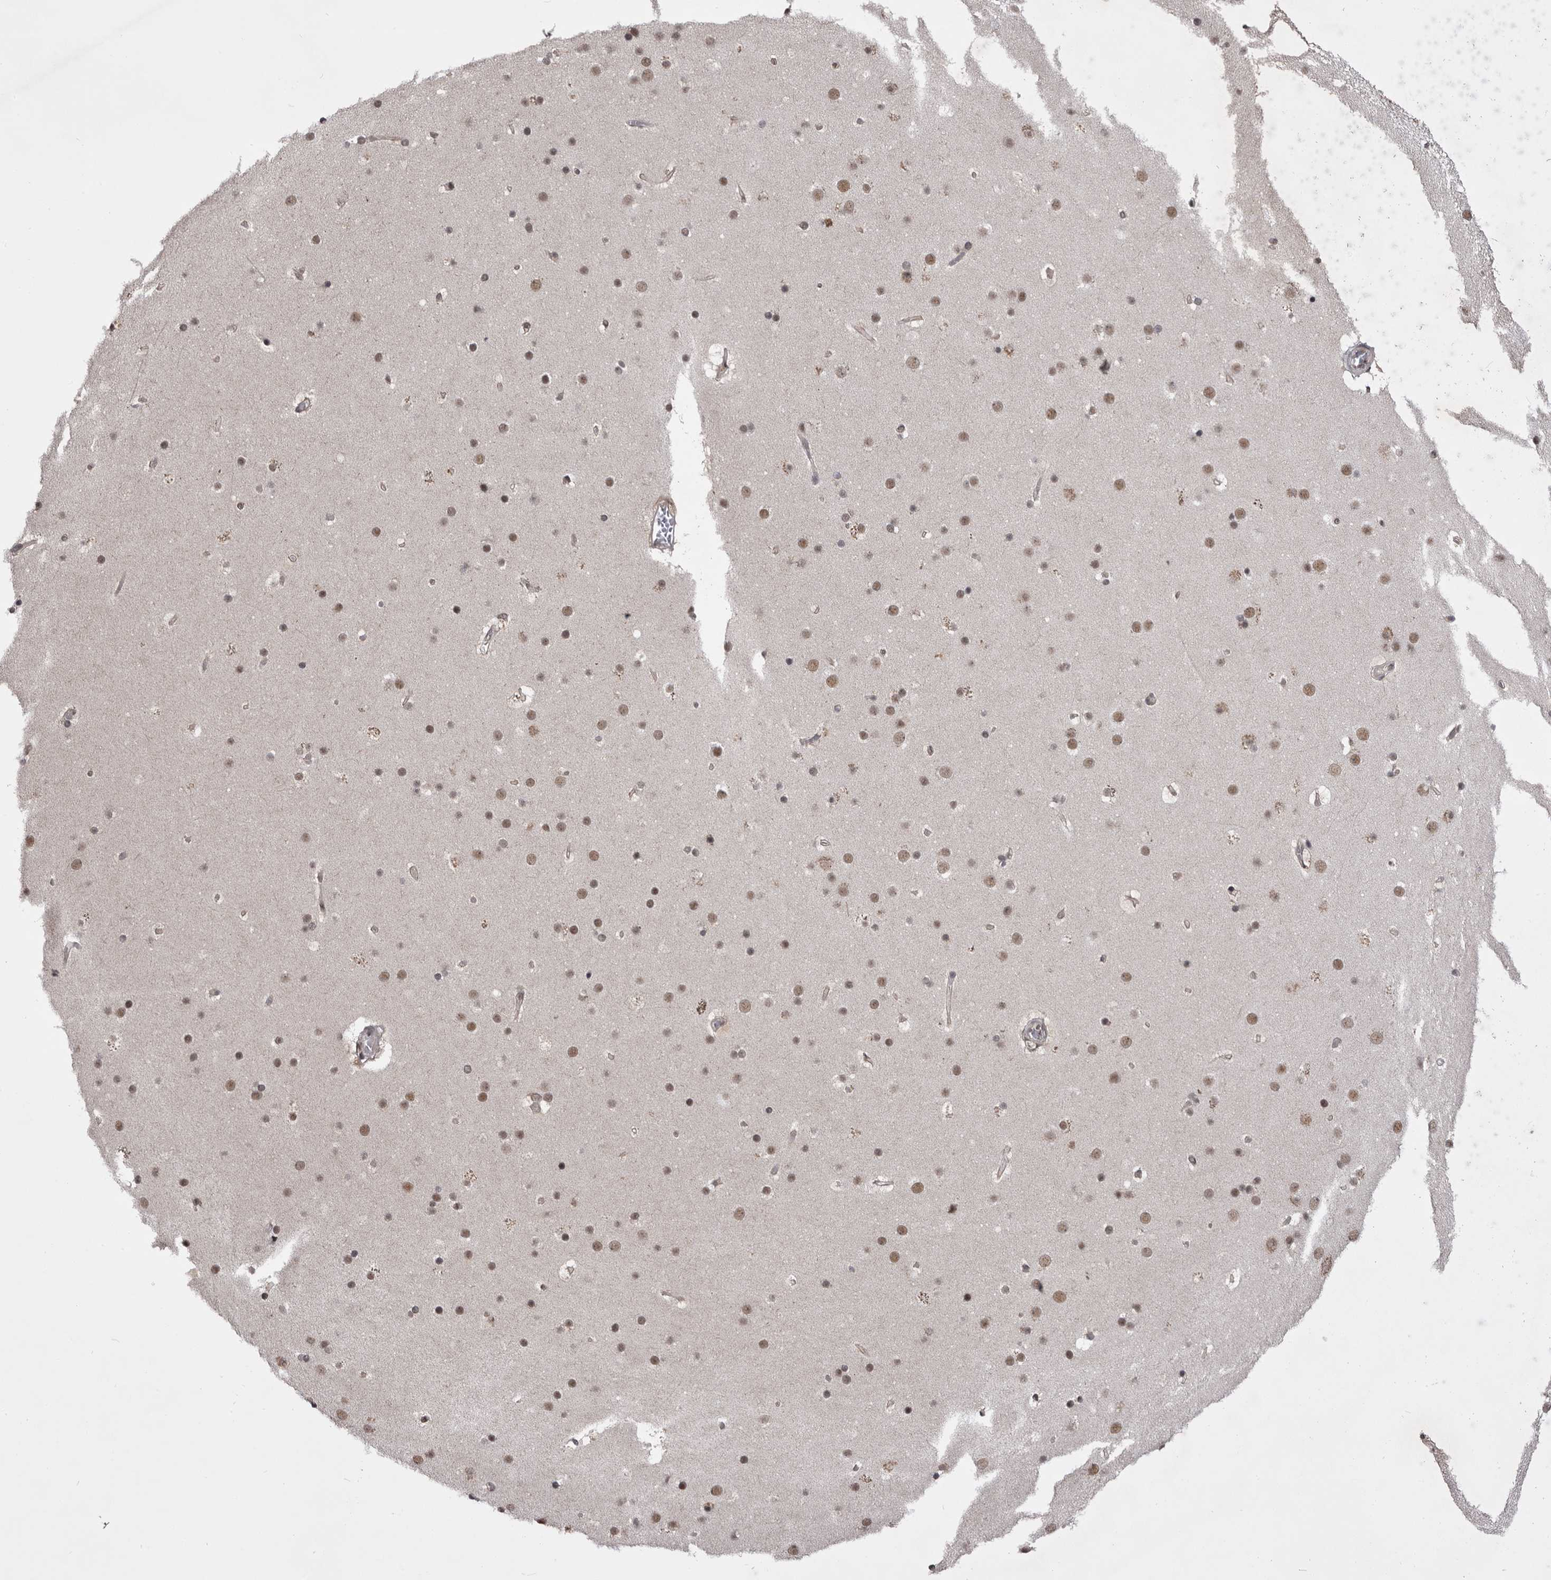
{"staining": {"intensity": "negative", "quantity": "none", "location": "none"}, "tissue": "cerebral cortex", "cell_type": "Endothelial cells", "image_type": "normal", "snomed": [{"axis": "morphology", "description": "Normal tissue, NOS"}, {"axis": "topography", "description": "Cerebral cortex"}], "caption": "IHC of normal cerebral cortex displays no staining in endothelial cells.", "gene": "PRPF3", "patient": {"sex": "male", "age": 57}}